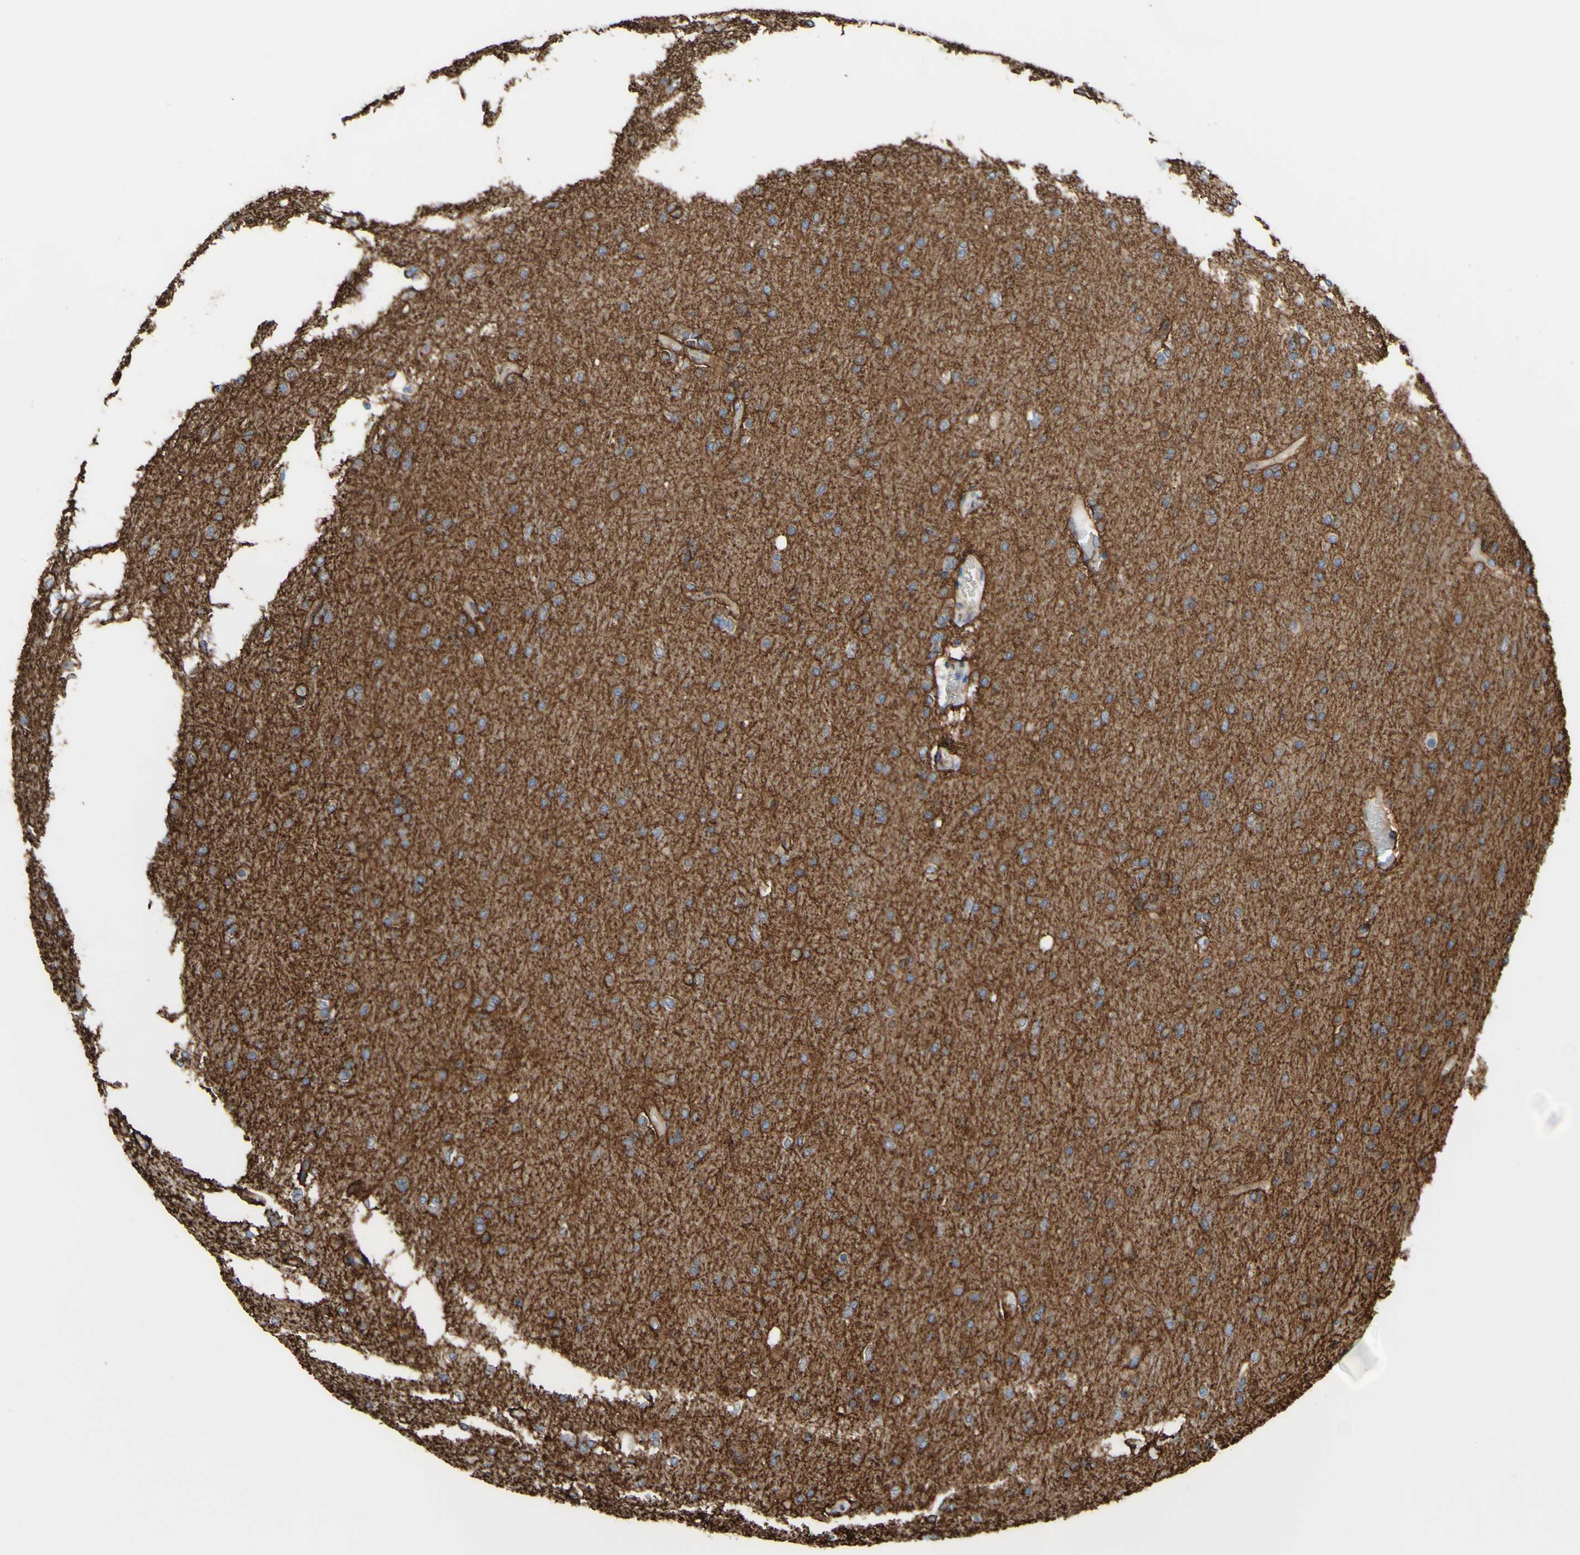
{"staining": {"intensity": "weak", "quantity": "25%-75%", "location": "cytoplasmic/membranous"}, "tissue": "glioma", "cell_type": "Tumor cells", "image_type": "cancer", "snomed": [{"axis": "morphology", "description": "Glioma, malignant, High grade"}, {"axis": "topography", "description": "Cerebral cortex"}], "caption": "A brown stain labels weak cytoplasmic/membranous positivity of a protein in glioma tumor cells.", "gene": "LRIG3", "patient": {"sex": "female", "age": 36}}